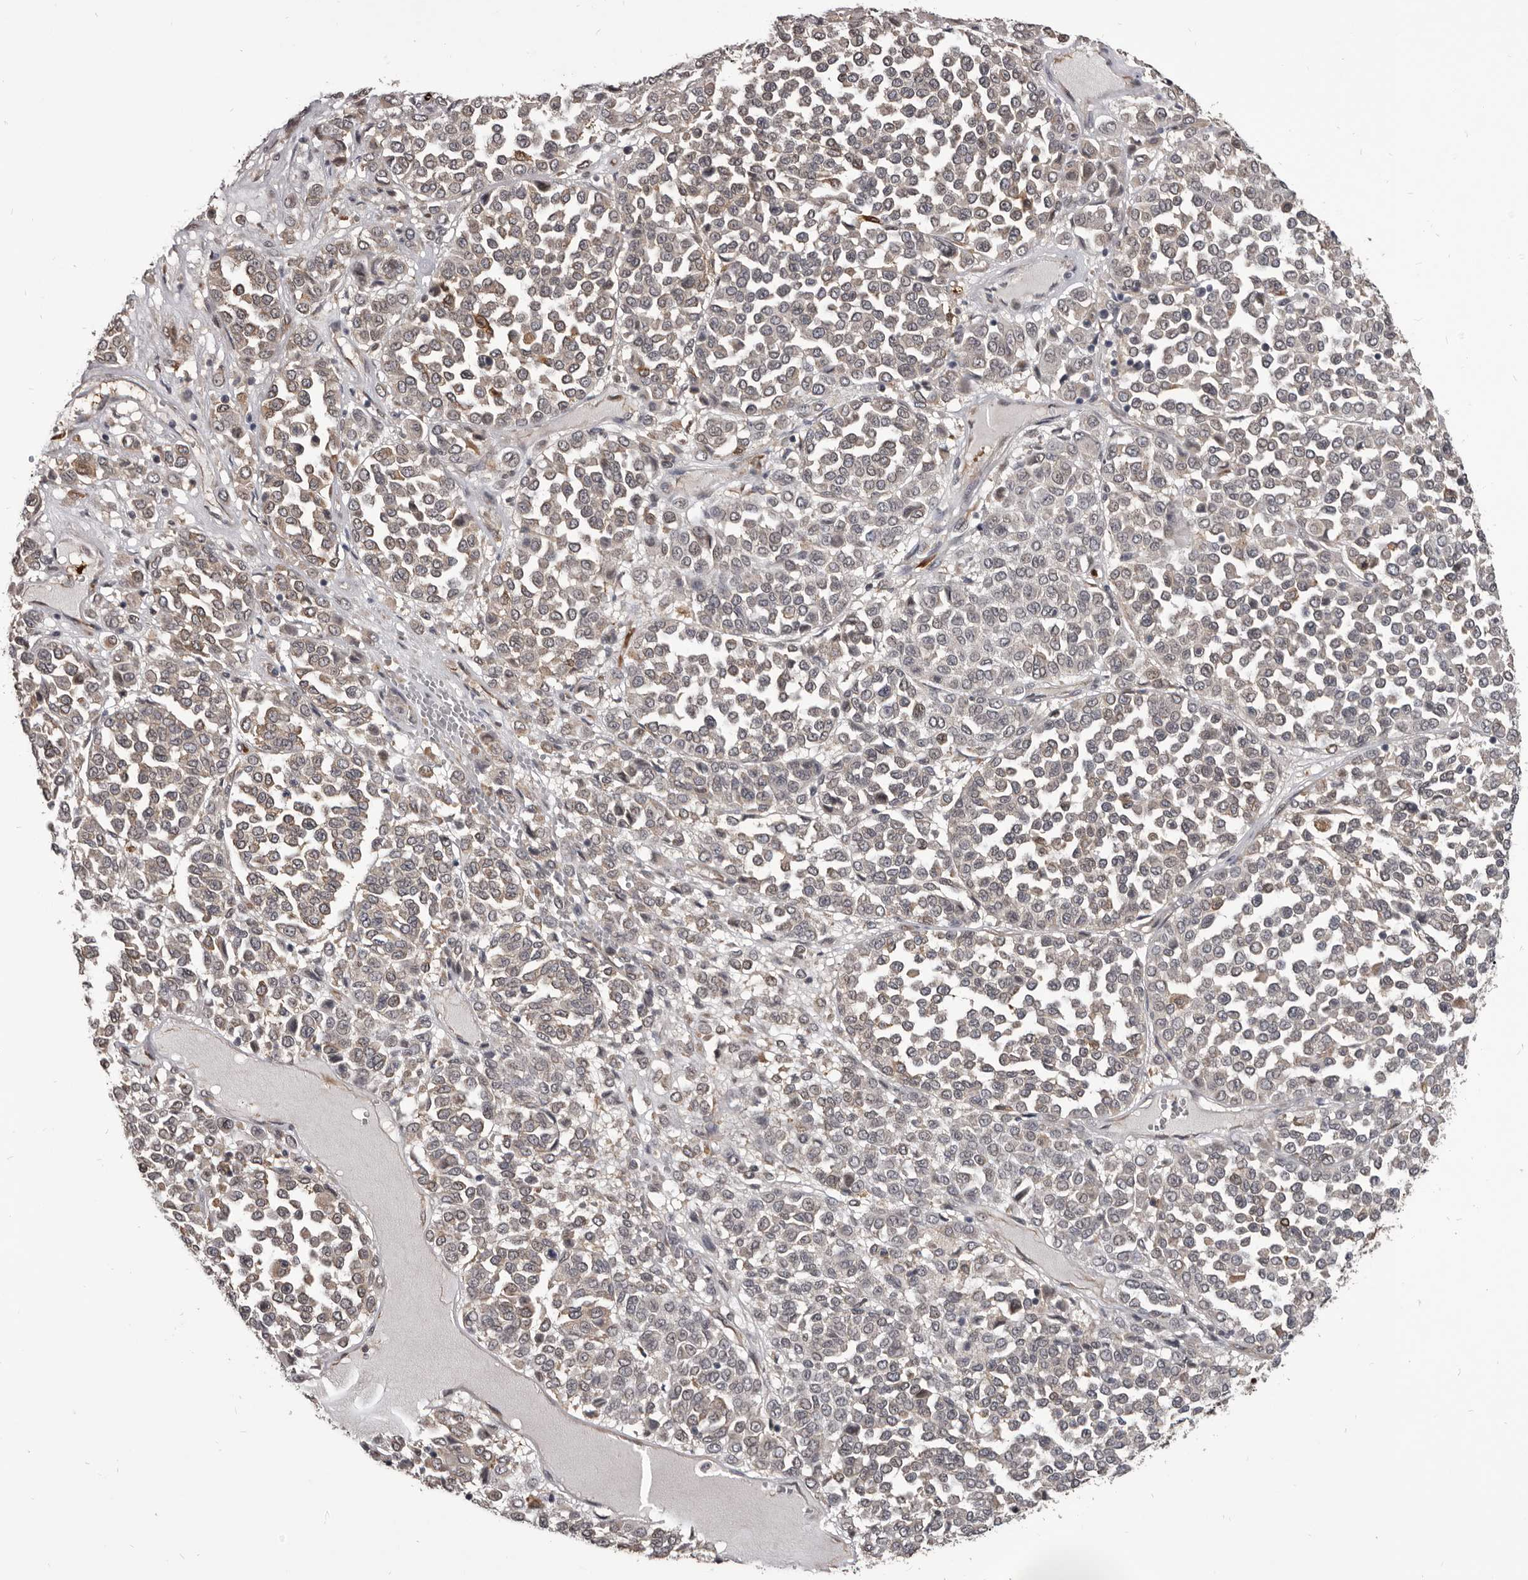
{"staining": {"intensity": "weak", "quantity": "<25%", "location": "cytoplasmic/membranous"}, "tissue": "melanoma", "cell_type": "Tumor cells", "image_type": "cancer", "snomed": [{"axis": "morphology", "description": "Malignant melanoma, Metastatic site"}, {"axis": "topography", "description": "Pancreas"}], "caption": "Tumor cells show no significant protein staining in malignant melanoma (metastatic site). (Brightfield microscopy of DAB (3,3'-diaminobenzidine) IHC at high magnification).", "gene": "ADAMTS20", "patient": {"sex": "female", "age": 30}}